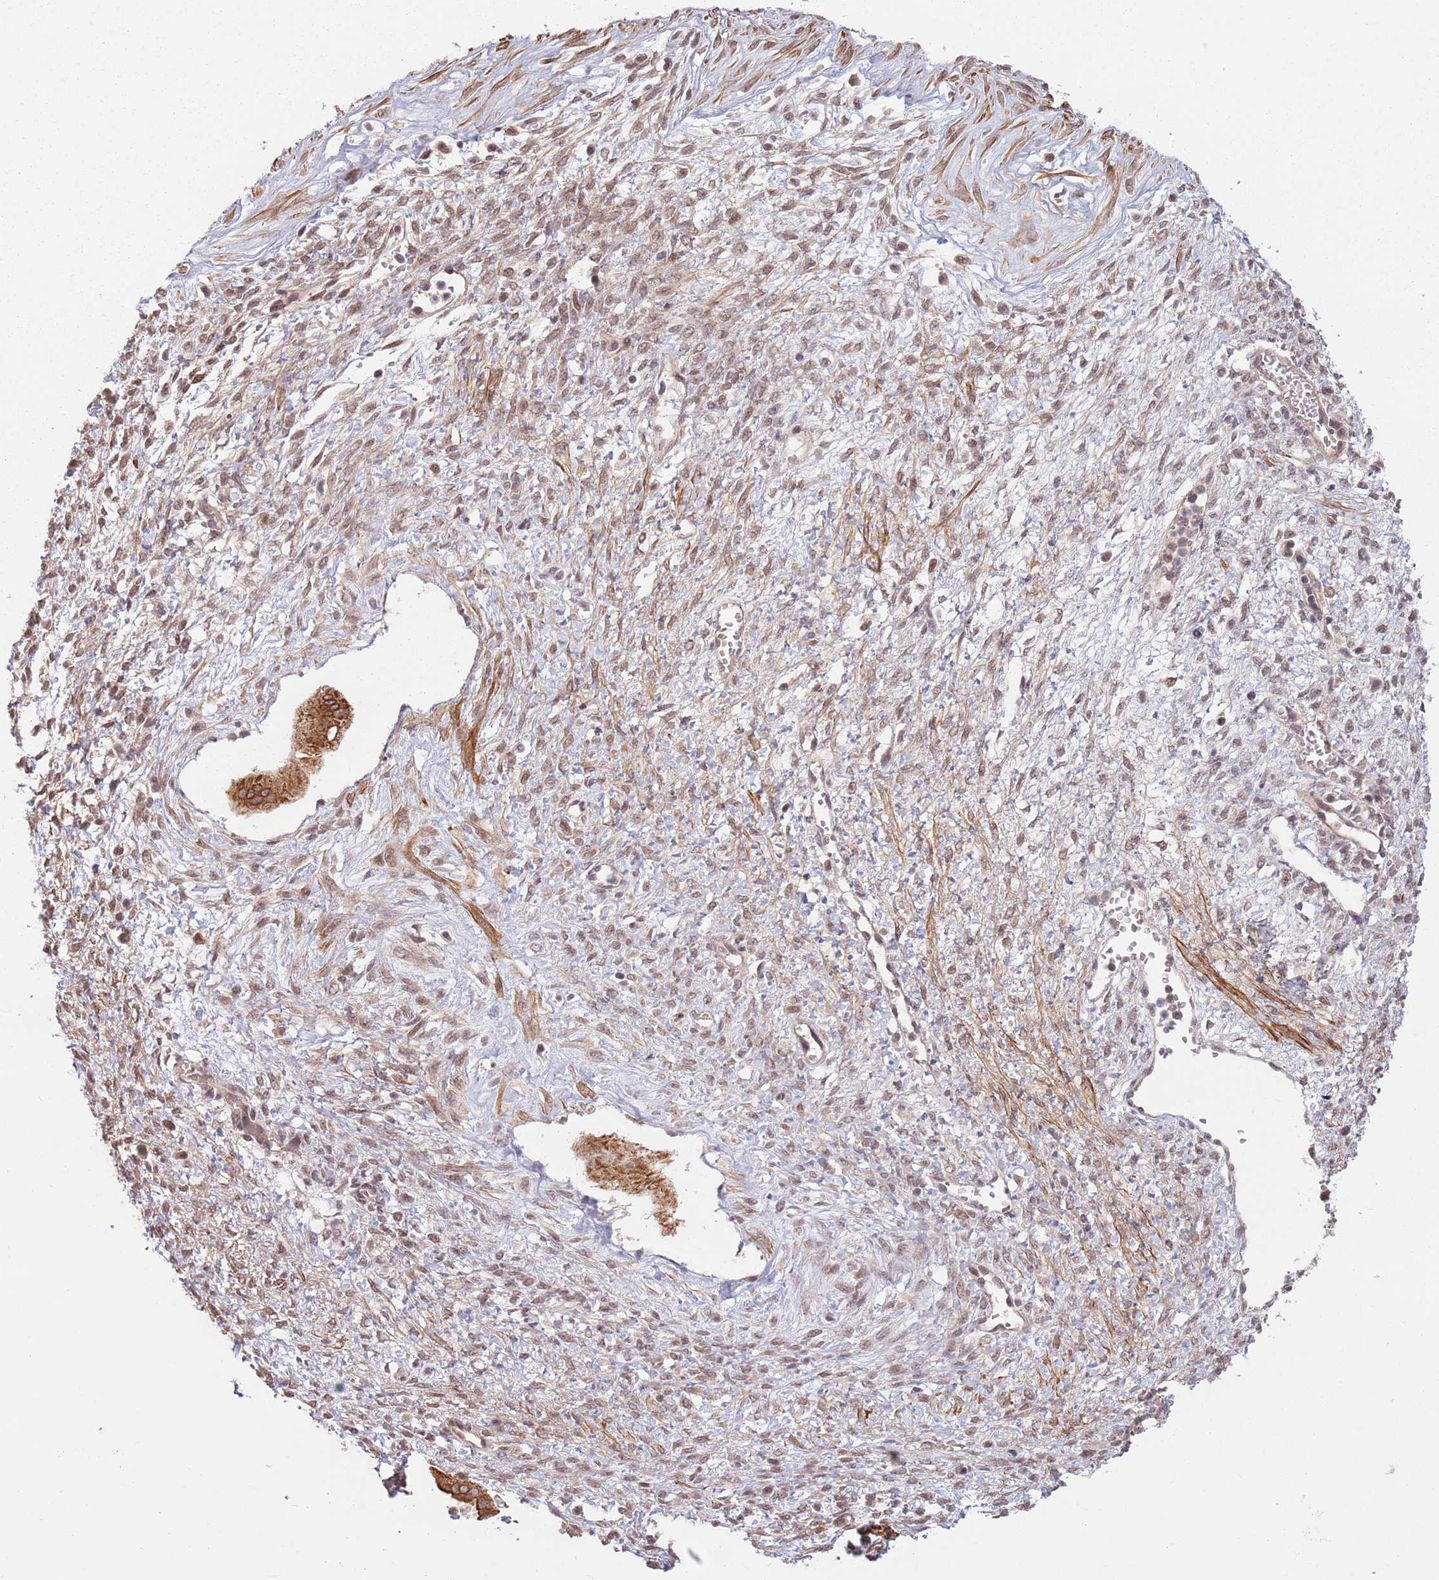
{"staining": {"intensity": "strong", "quantity": ">75%", "location": "cytoplasmic/membranous"}, "tissue": "ovarian cancer", "cell_type": "Tumor cells", "image_type": "cancer", "snomed": [{"axis": "morphology", "description": "Cystadenocarcinoma, mucinous, NOS"}, {"axis": "topography", "description": "Ovary"}], "caption": "Mucinous cystadenocarcinoma (ovarian) stained with IHC shows strong cytoplasmic/membranous positivity in approximately >75% of tumor cells.", "gene": "CCDC154", "patient": {"sex": "female", "age": 73}}